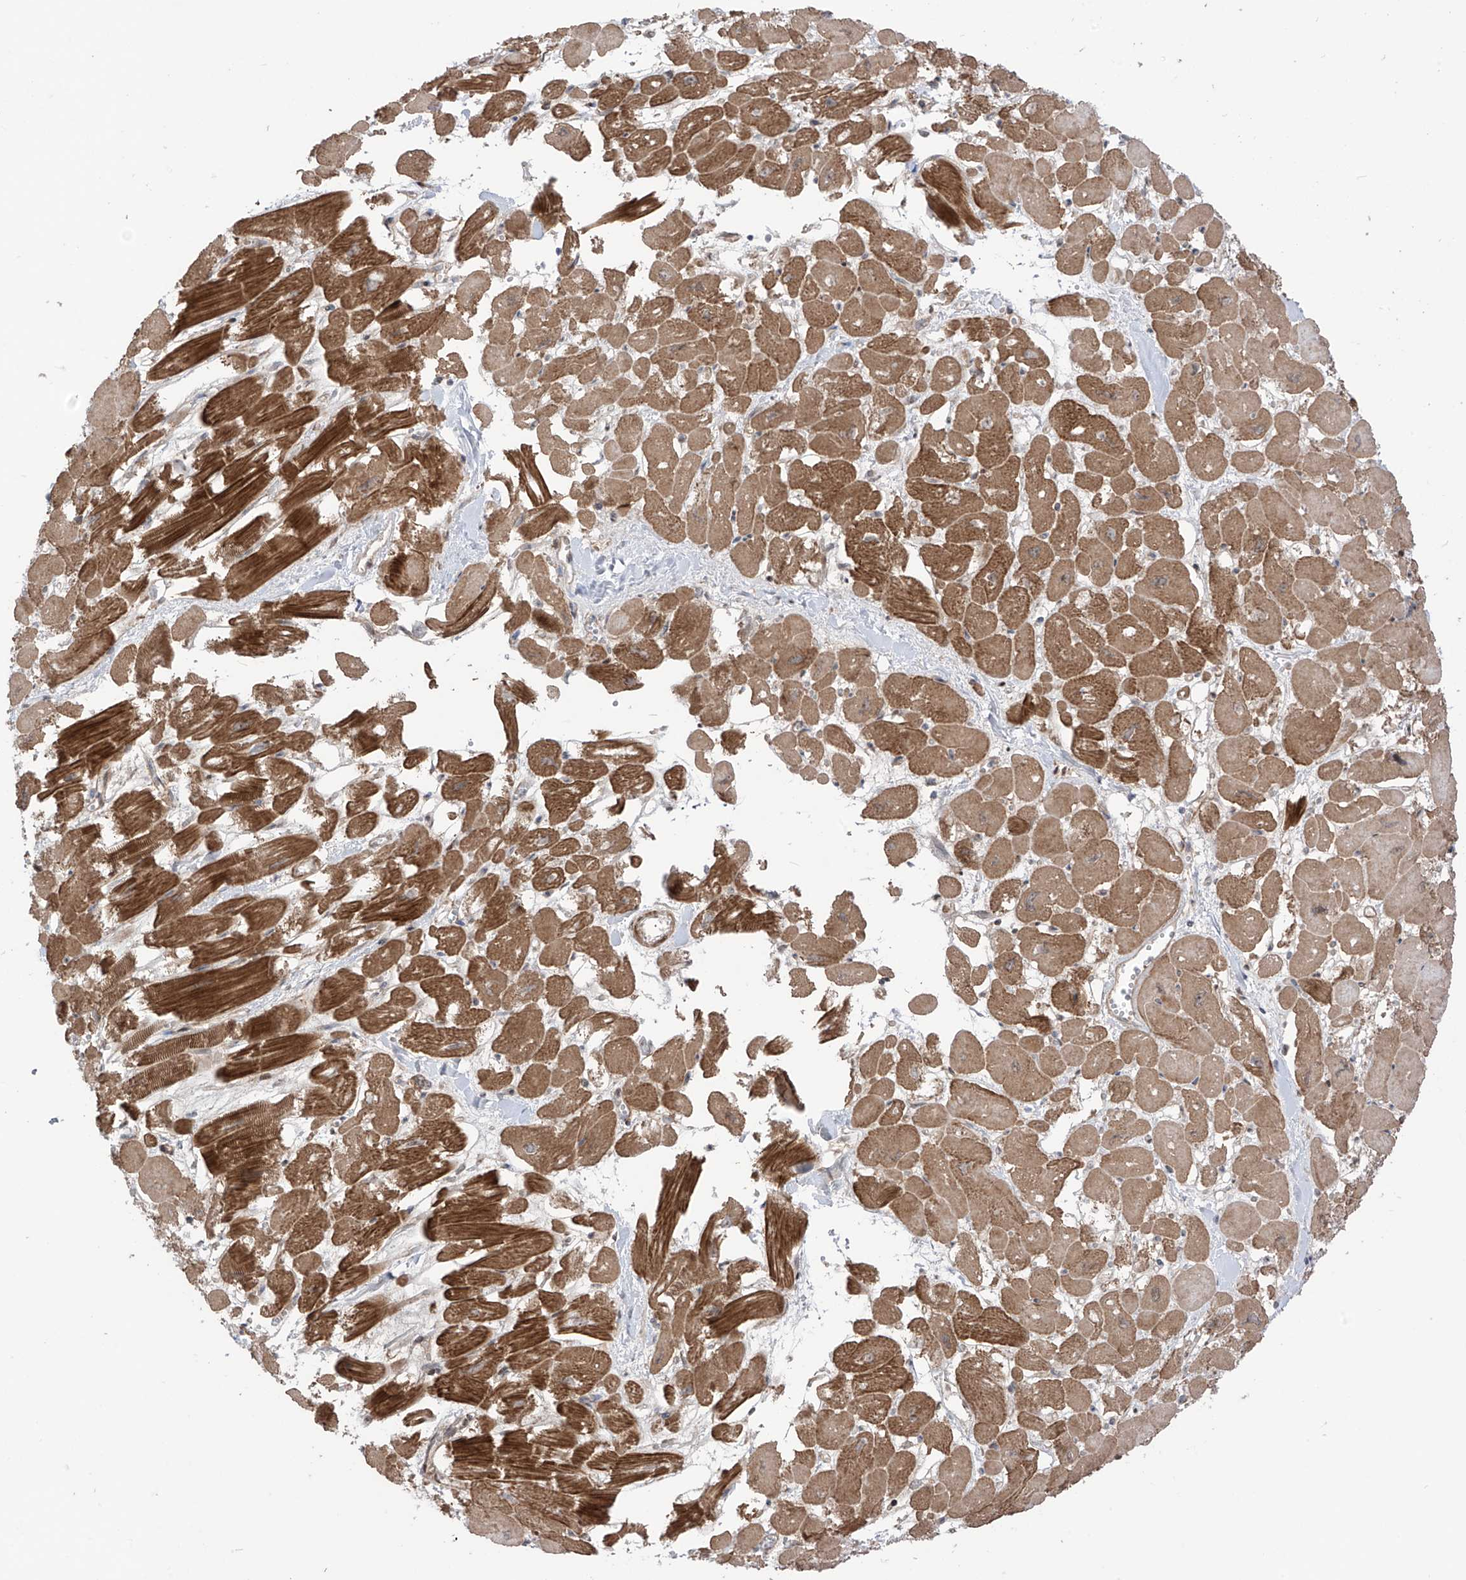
{"staining": {"intensity": "moderate", "quantity": ">75%", "location": "cytoplasmic/membranous"}, "tissue": "heart muscle", "cell_type": "Cardiomyocytes", "image_type": "normal", "snomed": [{"axis": "morphology", "description": "Normal tissue, NOS"}, {"axis": "topography", "description": "Heart"}], "caption": "DAB (3,3'-diaminobenzidine) immunohistochemical staining of benign human heart muscle exhibits moderate cytoplasmic/membranous protein expression in about >75% of cardiomyocytes. The staining was performed using DAB to visualize the protein expression in brown, while the nuclei were stained in blue with hematoxylin (Magnification: 20x).", "gene": "LRRC74A", "patient": {"sex": "male", "age": 54}}